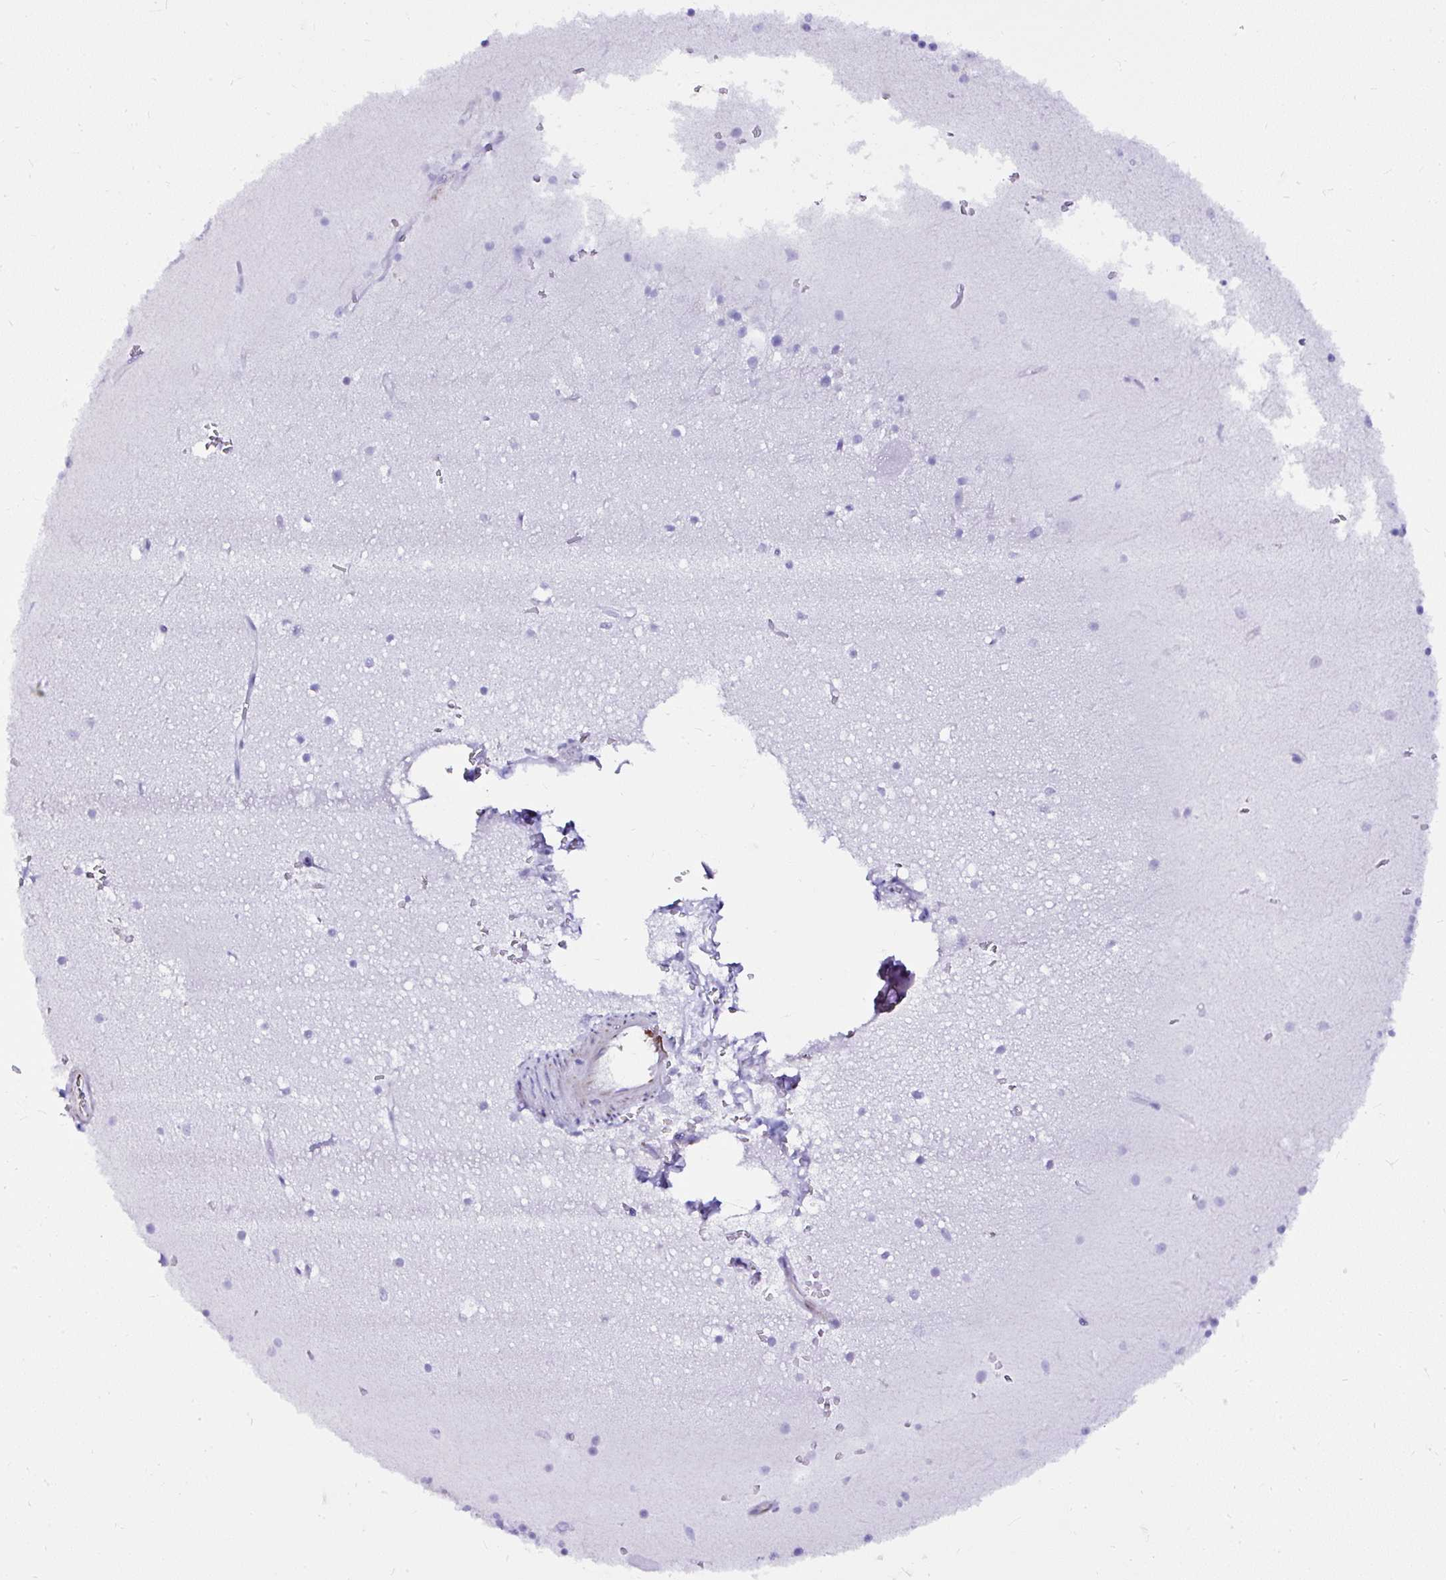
{"staining": {"intensity": "negative", "quantity": "none", "location": "none"}, "tissue": "cerebellum", "cell_type": "Cells in granular layer", "image_type": "normal", "snomed": [{"axis": "morphology", "description": "Normal tissue, NOS"}, {"axis": "topography", "description": "Cerebellum"}], "caption": "Immunohistochemistry (IHC) image of normal cerebellum: human cerebellum stained with DAB (3,3'-diaminobenzidine) exhibits no significant protein positivity in cells in granular layer.", "gene": "DEPDC5", "patient": {"sex": "male", "age": 54}}